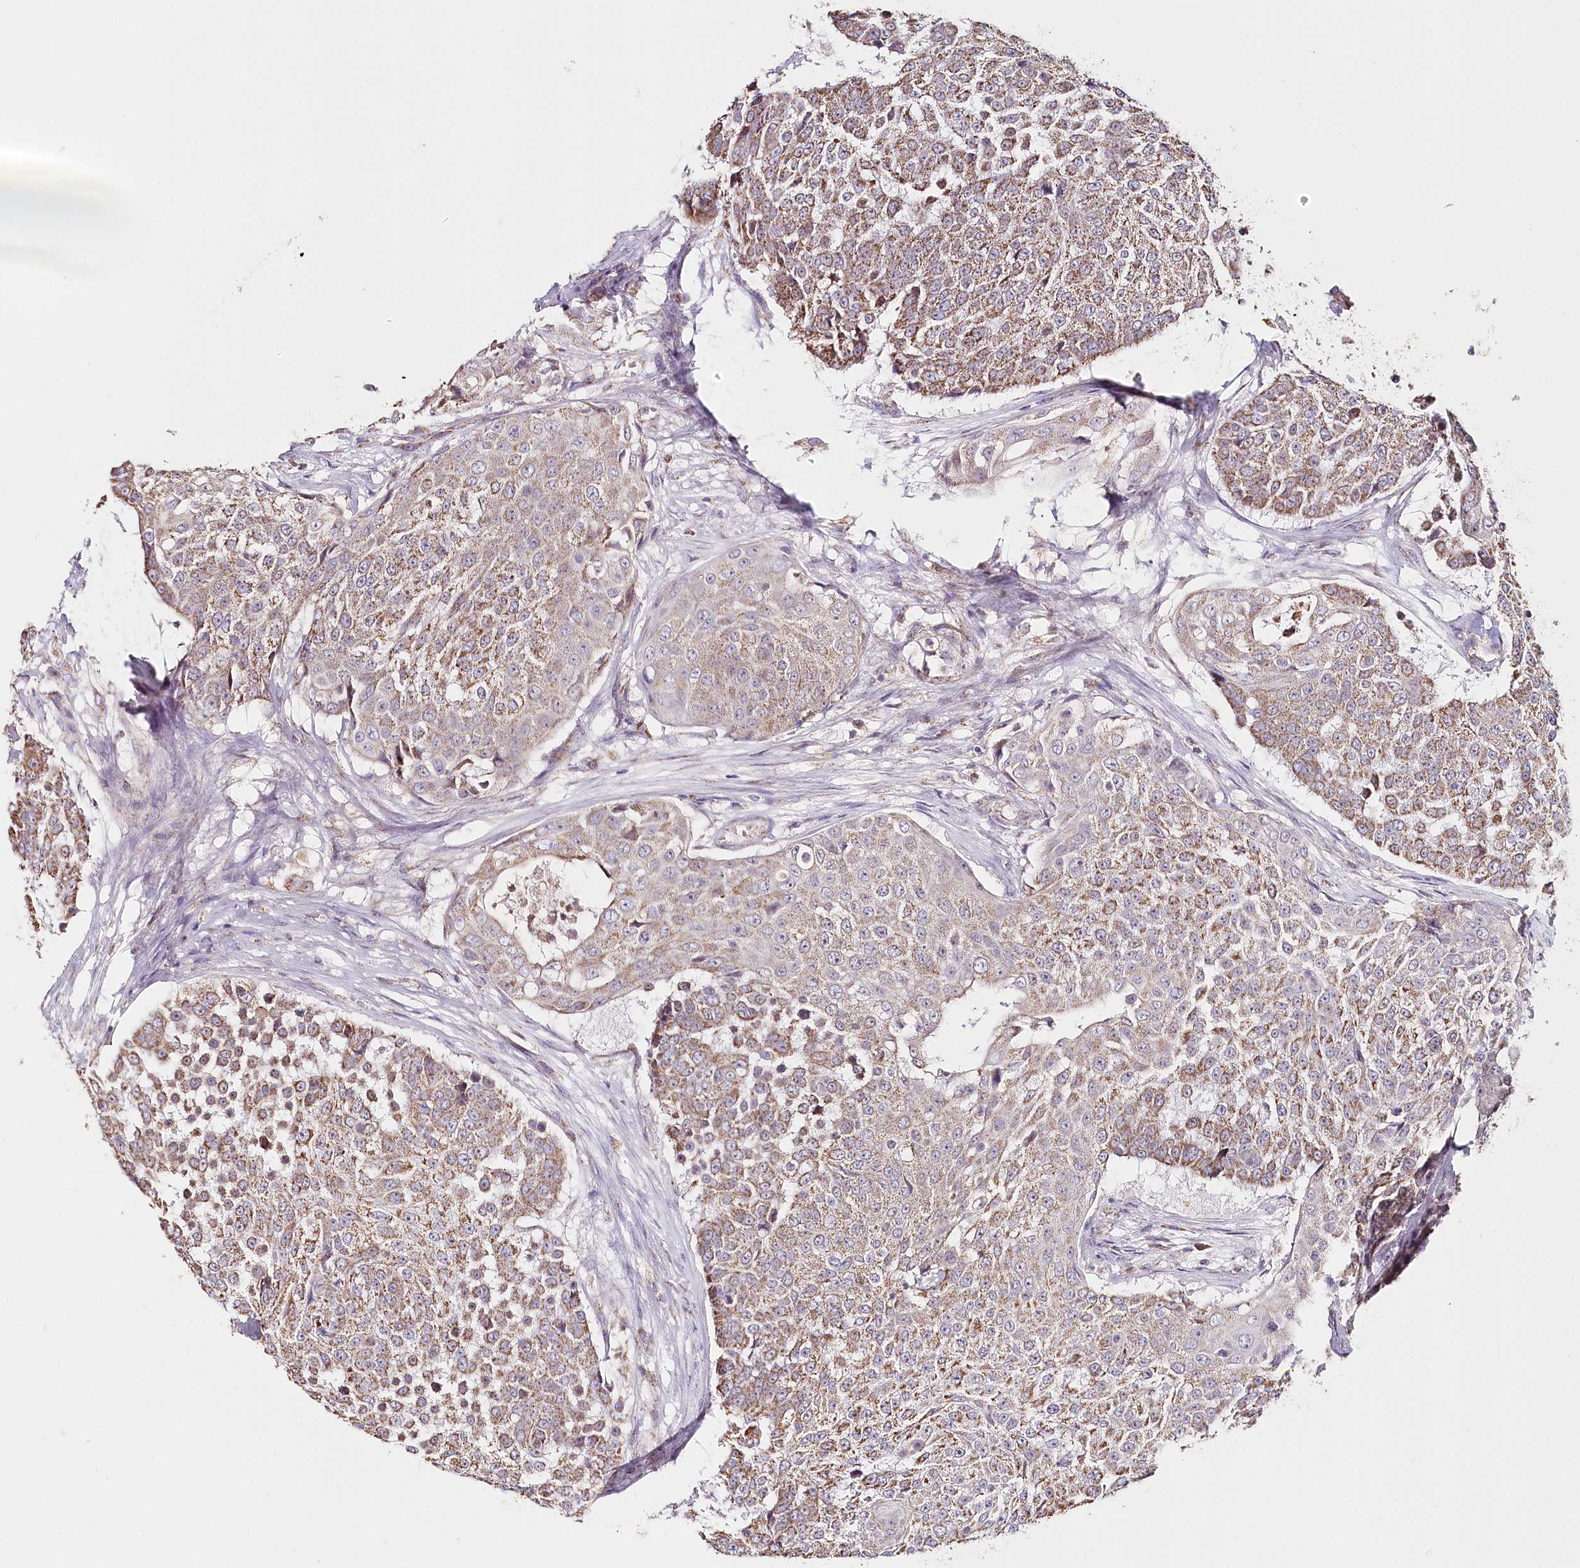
{"staining": {"intensity": "moderate", "quantity": "25%-75%", "location": "cytoplasmic/membranous"}, "tissue": "urothelial cancer", "cell_type": "Tumor cells", "image_type": "cancer", "snomed": [{"axis": "morphology", "description": "Urothelial carcinoma, High grade"}, {"axis": "topography", "description": "Urinary bladder"}], "caption": "This photomicrograph reveals high-grade urothelial carcinoma stained with IHC to label a protein in brown. The cytoplasmic/membranous of tumor cells show moderate positivity for the protein. Nuclei are counter-stained blue.", "gene": "MMP25", "patient": {"sex": "female", "age": 63}}